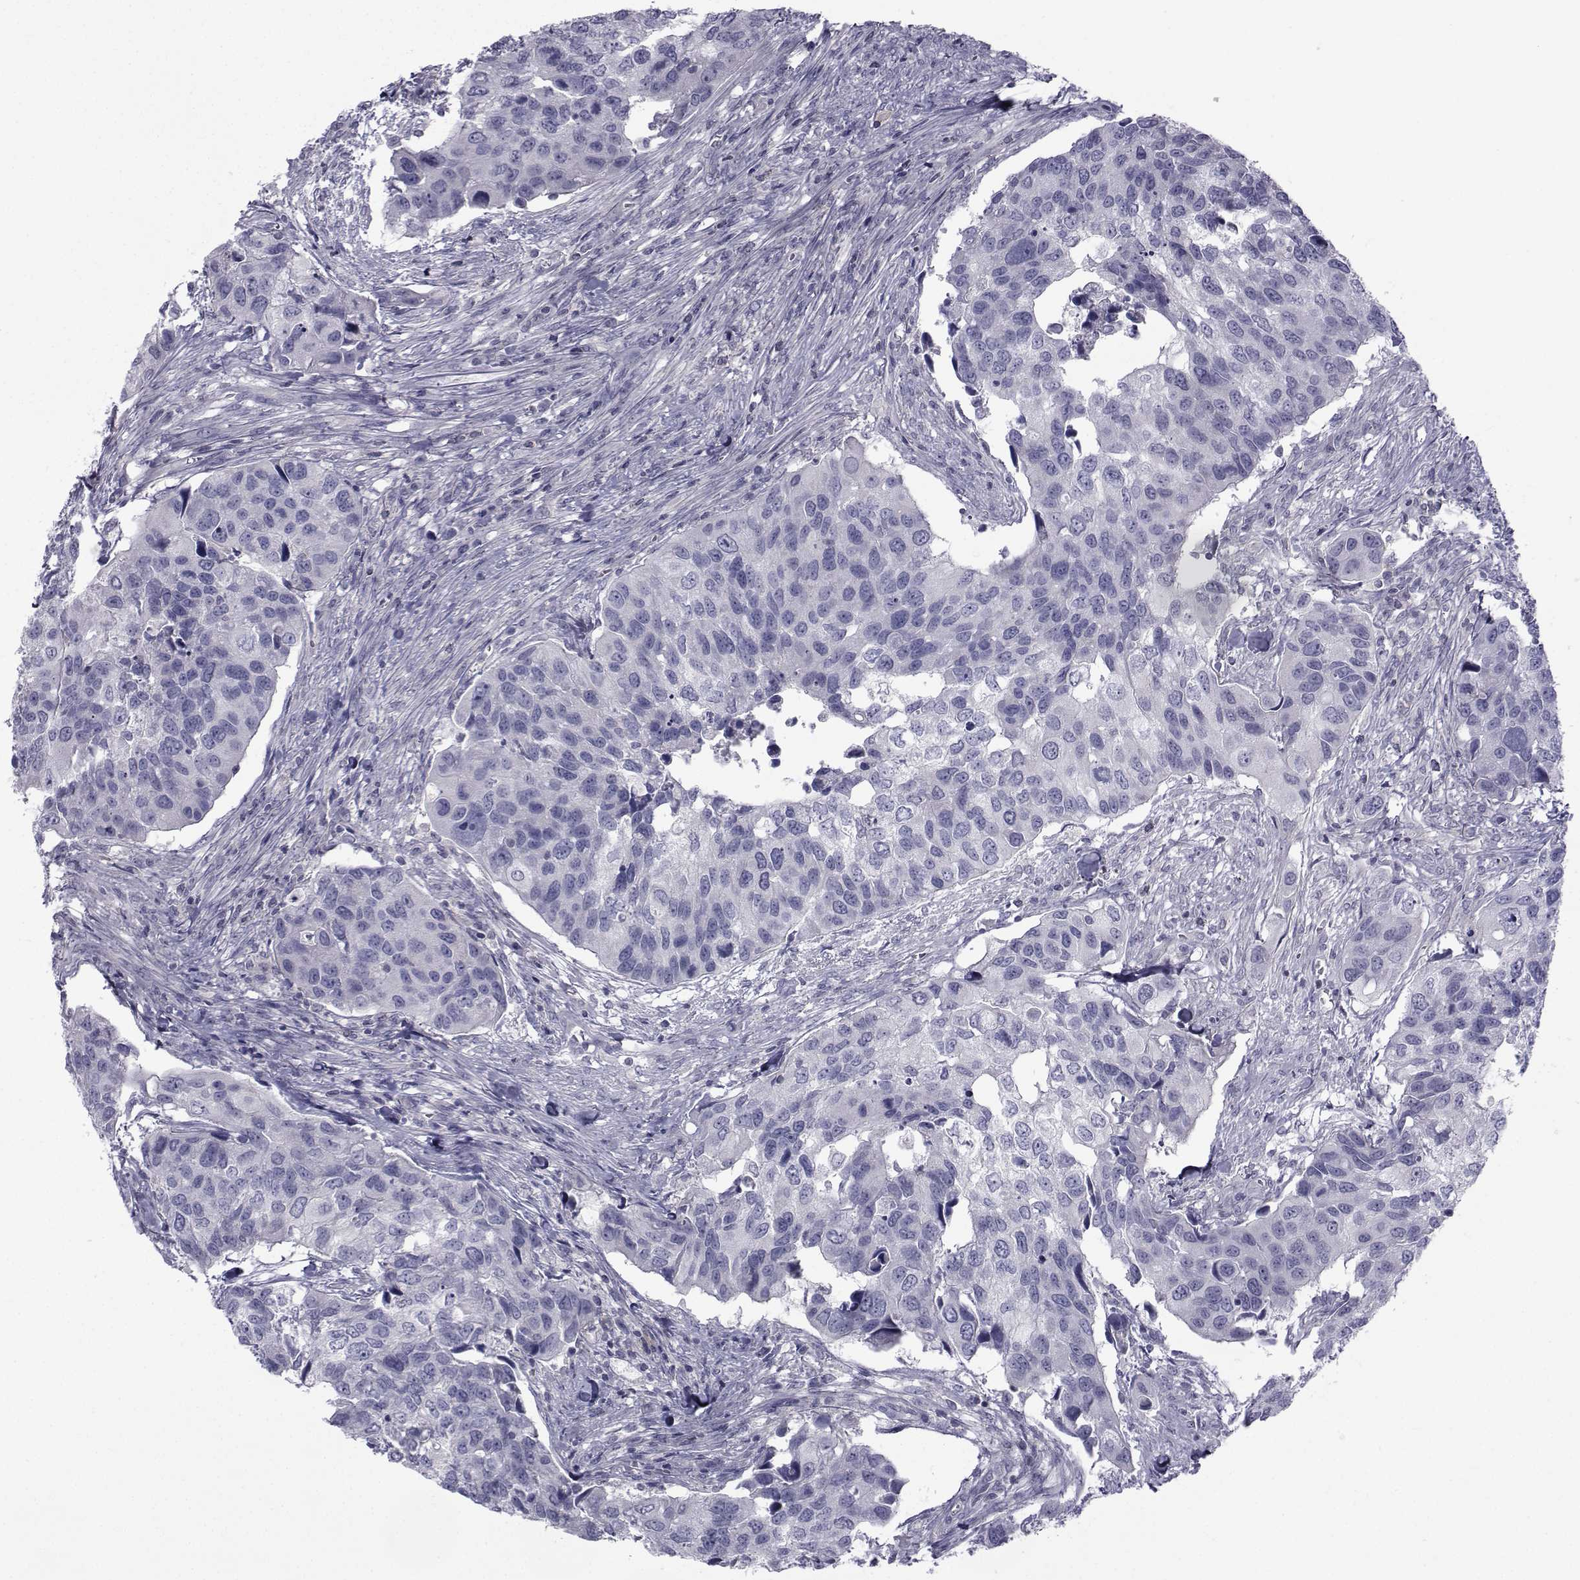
{"staining": {"intensity": "negative", "quantity": "none", "location": "none"}, "tissue": "urothelial cancer", "cell_type": "Tumor cells", "image_type": "cancer", "snomed": [{"axis": "morphology", "description": "Urothelial carcinoma, High grade"}, {"axis": "topography", "description": "Urinary bladder"}], "caption": "Immunohistochemistry (IHC) of human urothelial carcinoma (high-grade) displays no expression in tumor cells.", "gene": "FDXR", "patient": {"sex": "male", "age": 60}}